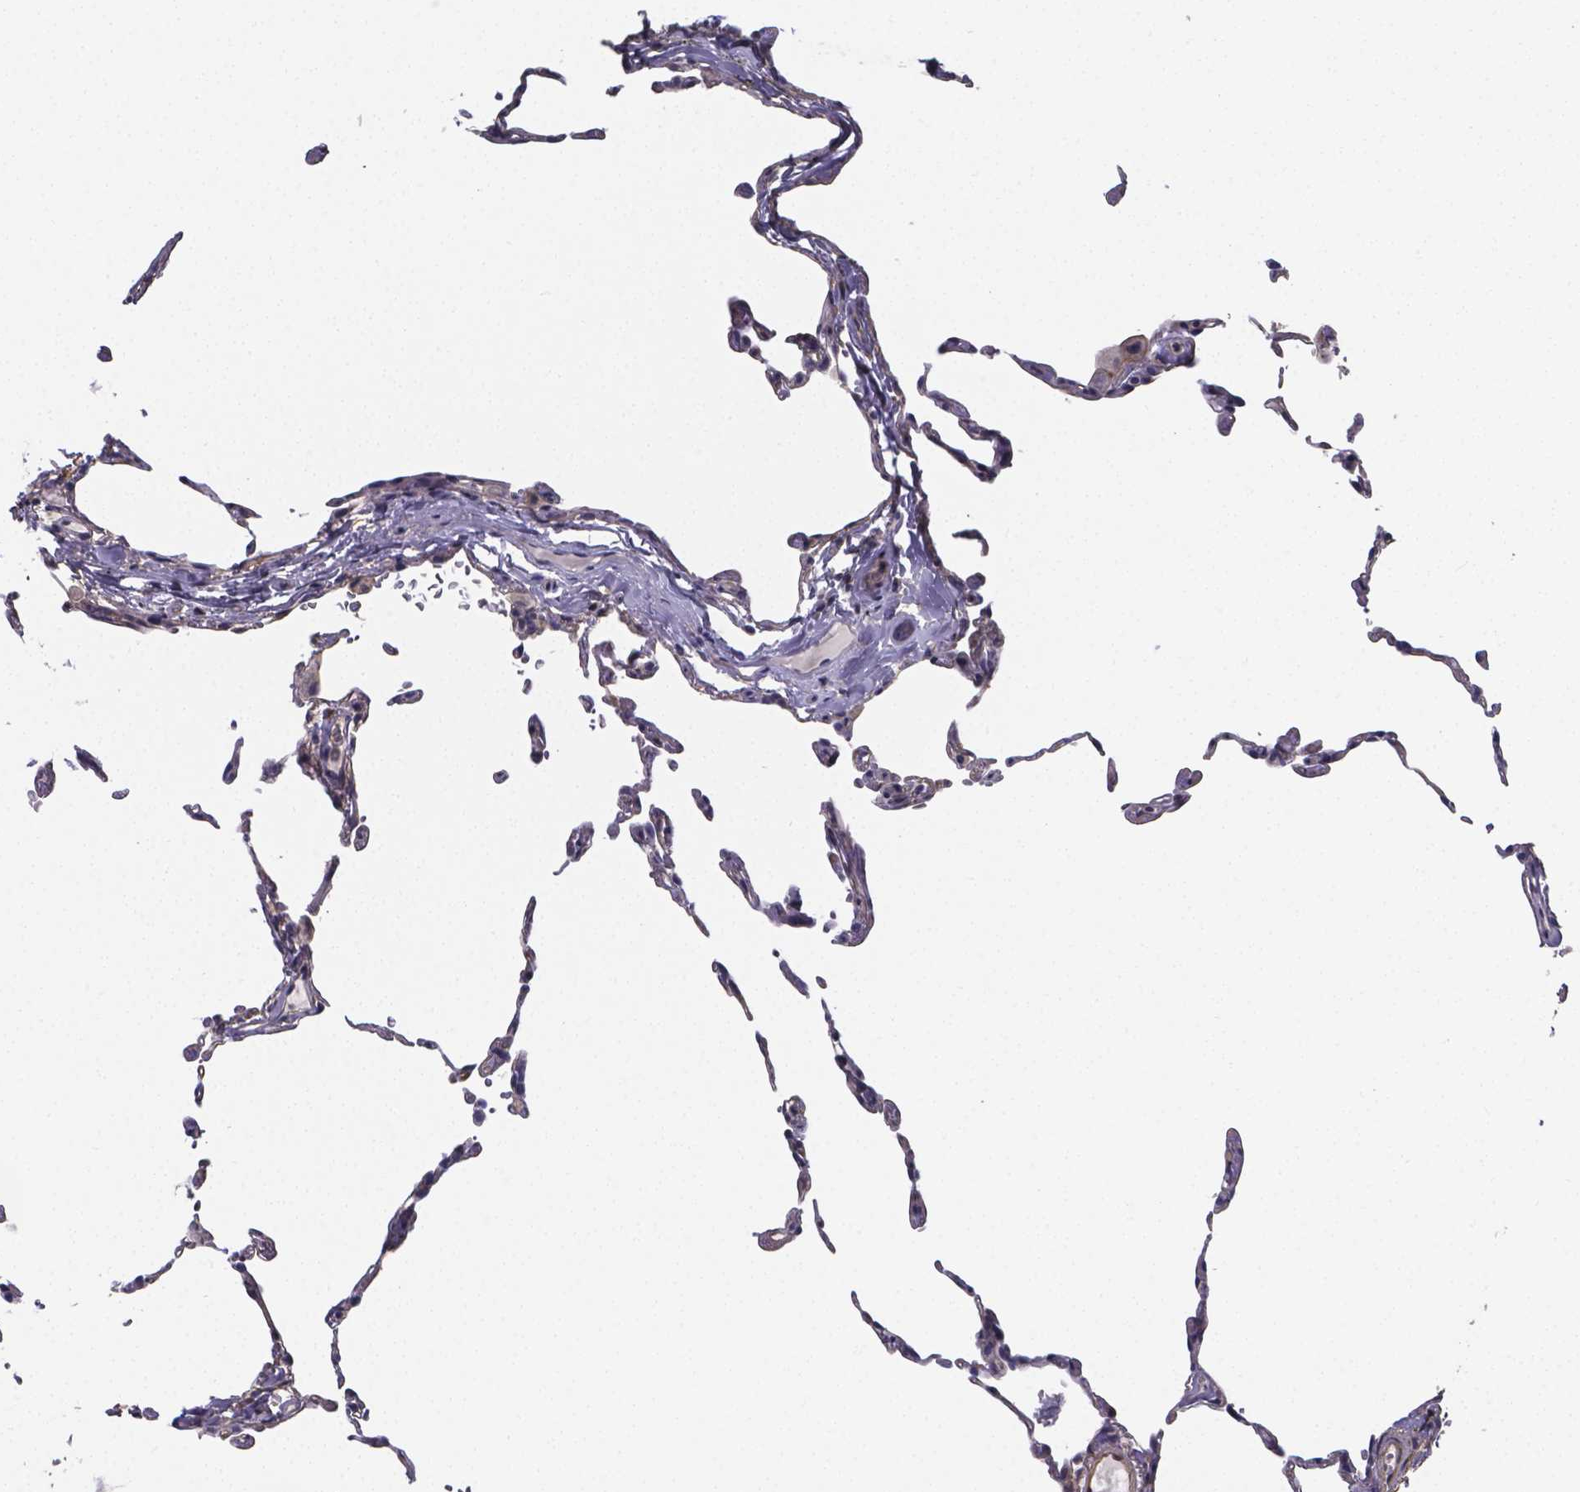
{"staining": {"intensity": "negative", "quantity": "none", "location": "none"}, "tissue": "lung", "cell_type": "Alveolar cells", "image_type": "normal", "snomed": [{"axis": "morphology", "description": "Normal tissue, NOS"}, {"axis": "topography", "description": "Lung"}], "caption": "High power microscopy photomicrograph of an IHC image of normal lung, revealing no significant expression in alveolar cells. The staining was performed using DAB to visualize the protein expression in brown, while the nuclei were stained in blue with hematoxylin (Magnification: 20x).", "gene": "RERG", "patient": {"sex": "female", "age": 57}}